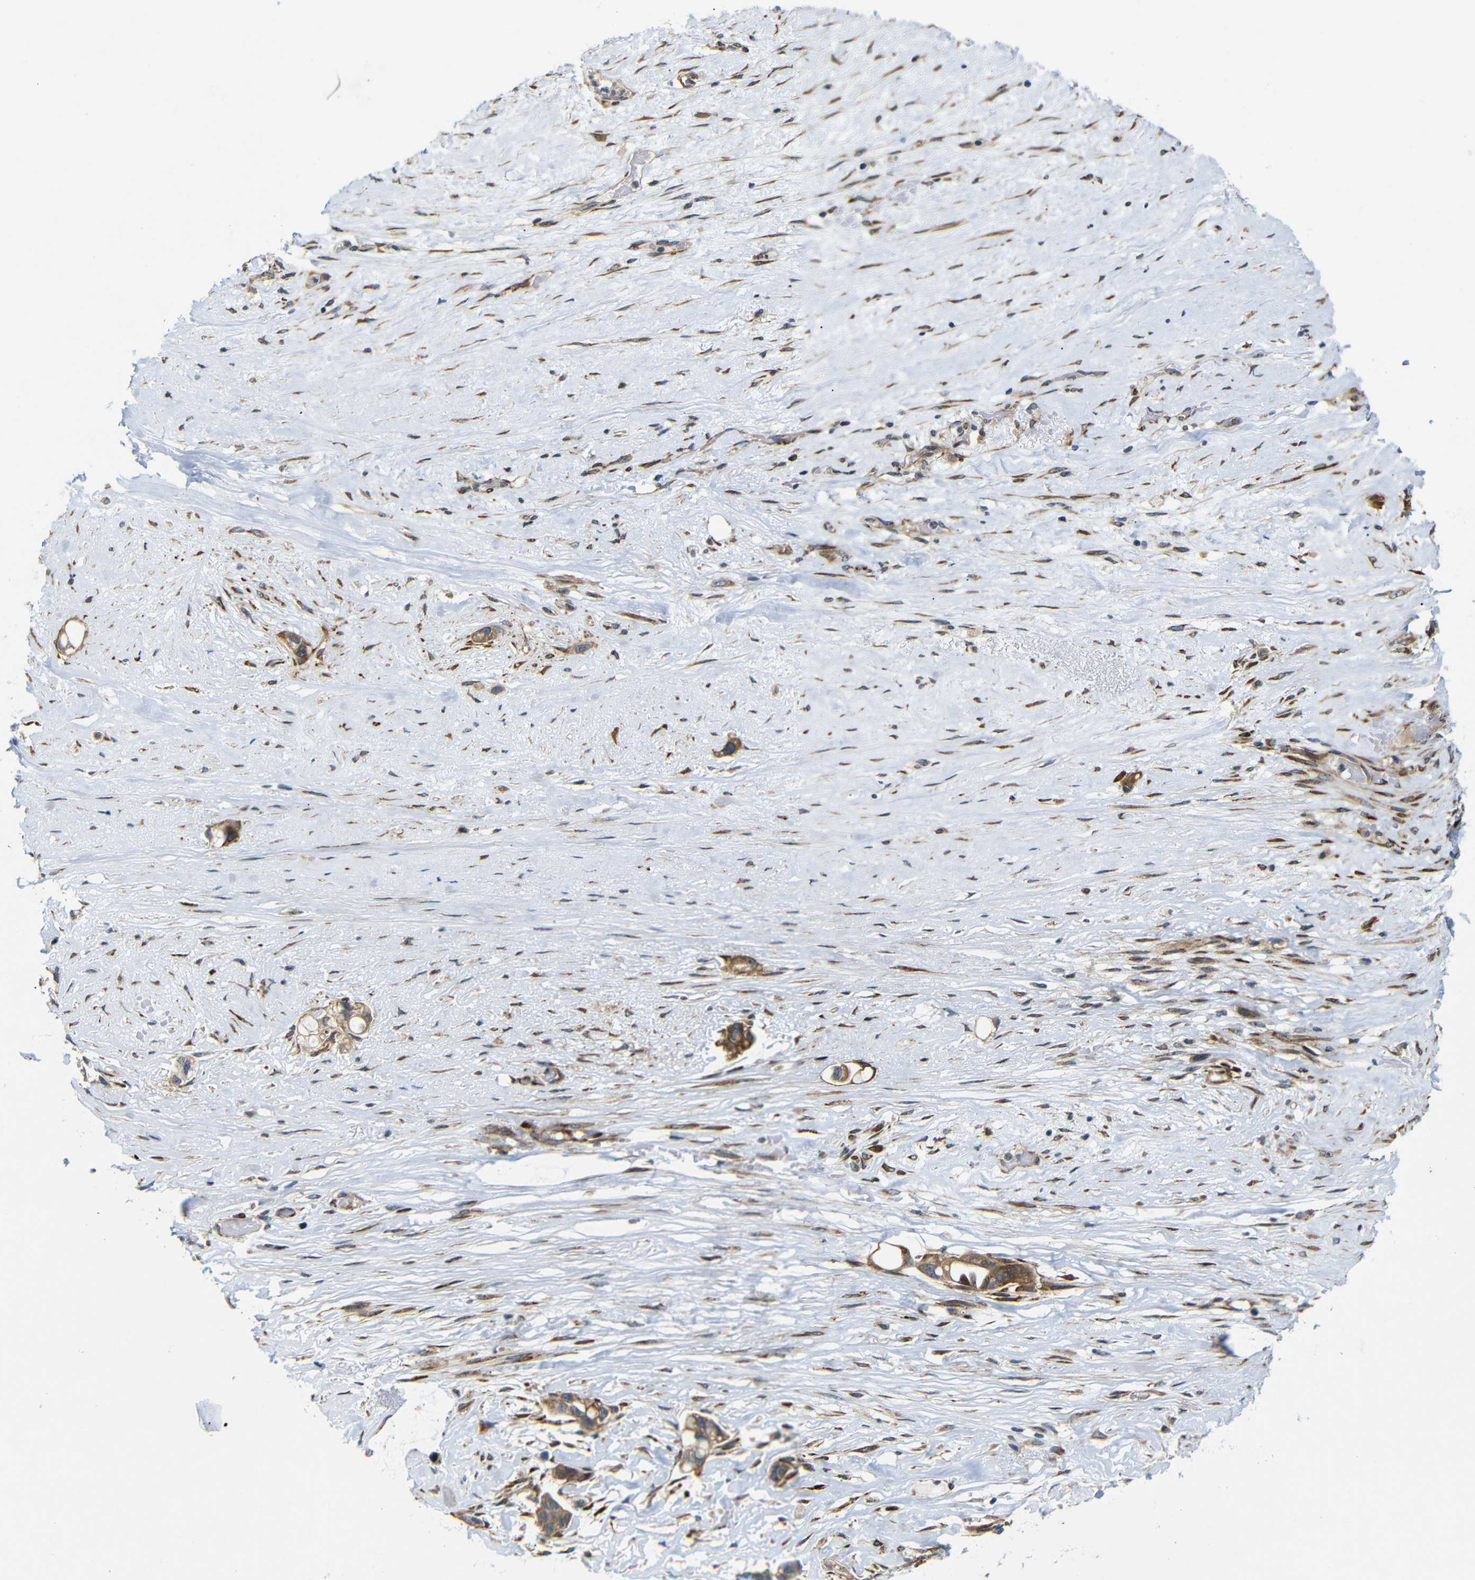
{"staining": {"intensity": "moderate", "quantity": ">75%", "location": "cytoplasmic/membranous"}, "tissue": "liver cancer", "cell_type": "Tumor cells", "image_type": "cancer", "snomed": [{"axis": "morphology", "description": "Cholangiocarcinoma"}, {"axis": "topography", "description": "Liver"}], "caption": "Tumor cells show medium levels of moderate cytoplasmic/membranous positivity in approximately >75% of cells in liver cholangiocarcinoma.", "gene": "P3H2", "patient": {"sex": "female", "age": 65}}